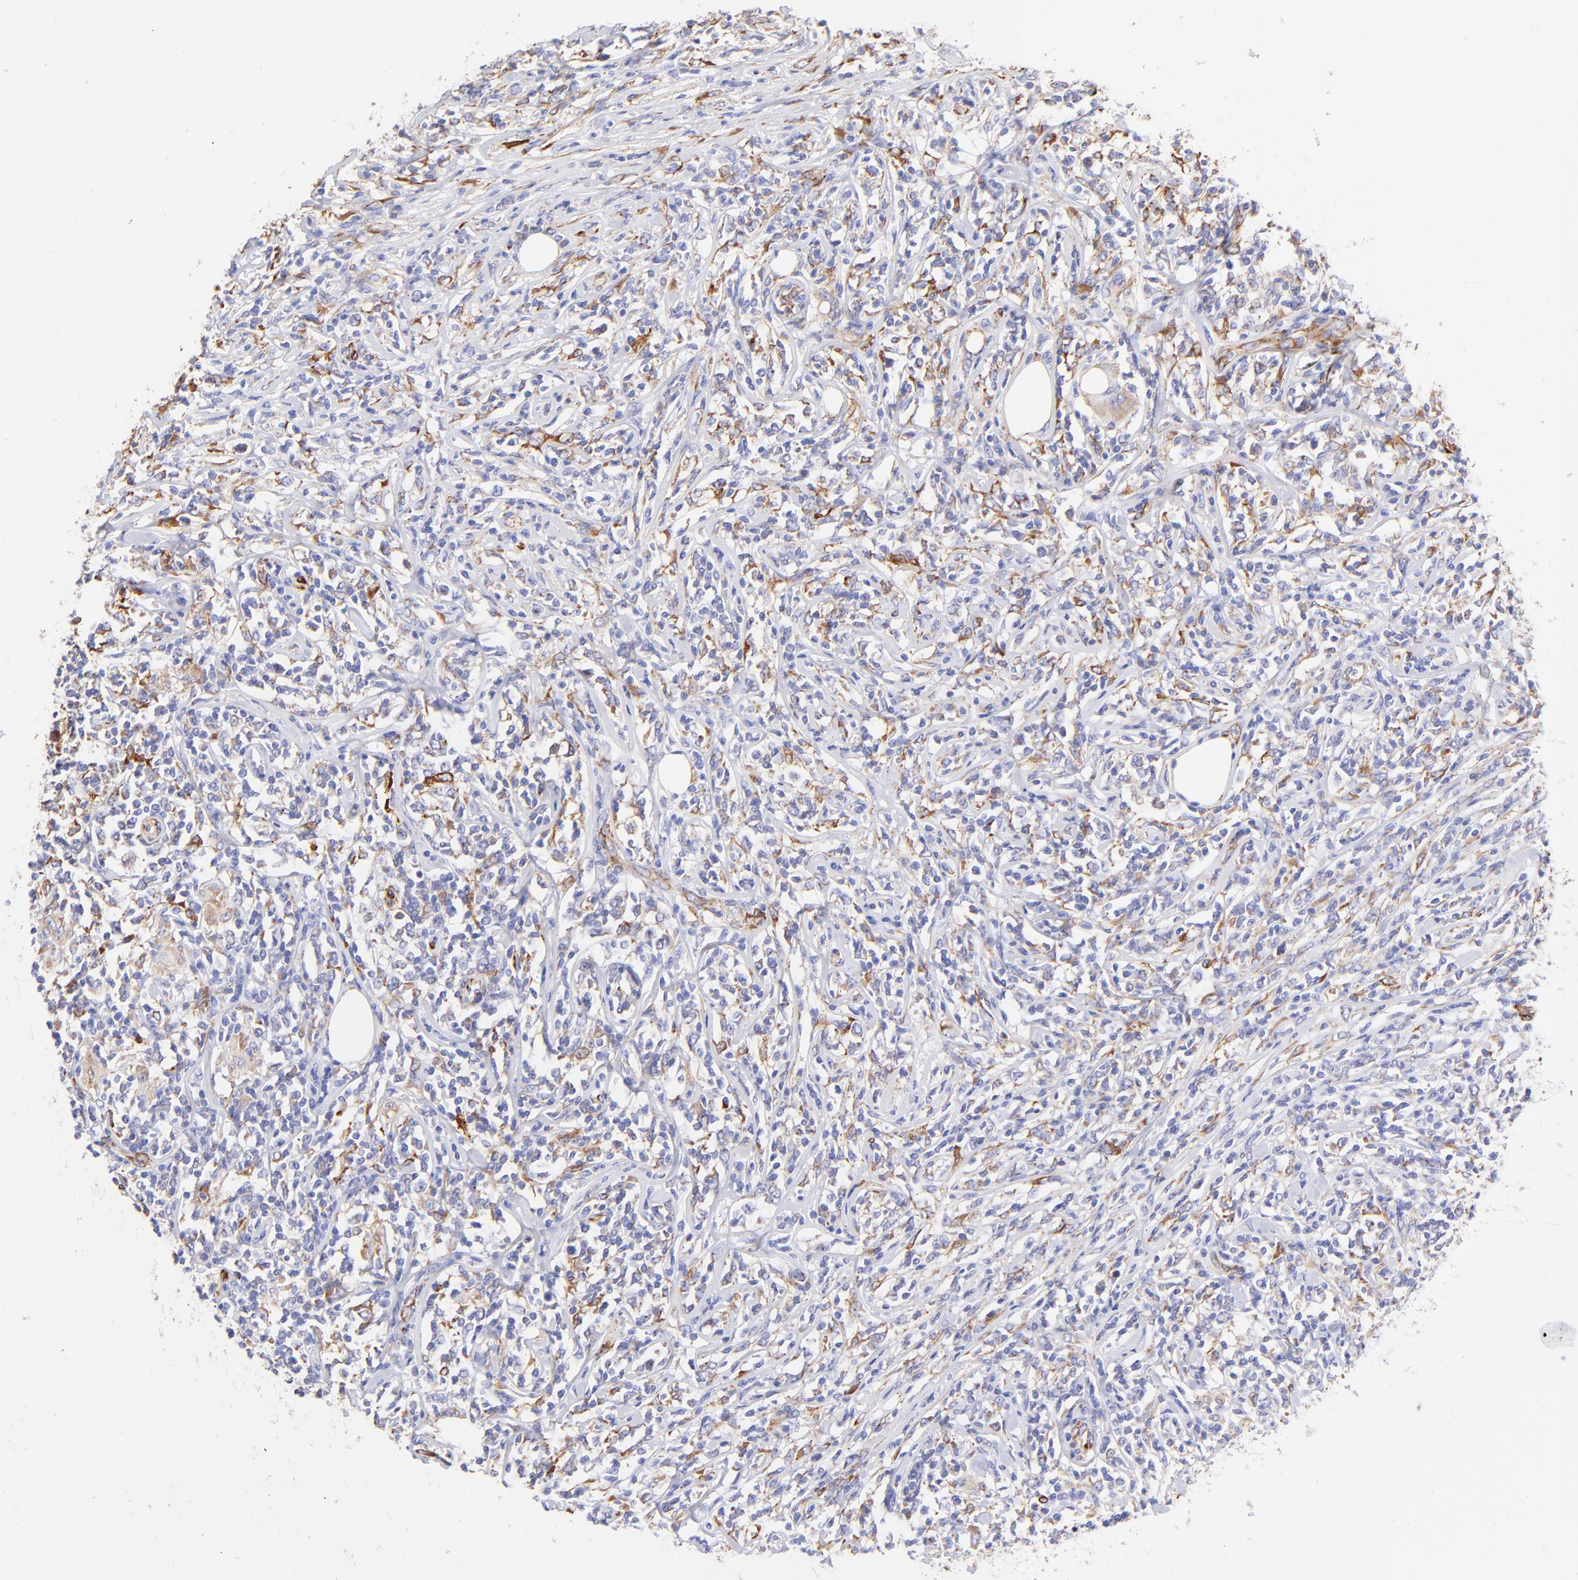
{"staining": {"intensity": "negative", "quantity": "none", "location": "none"}, "tissue": "lymphoma", "cell_type": "Tumor cells", "image_type": "cancer", "snomed": [{"axis": "morphology", "description": "Malignant lymphoma, non-Hodgkin's type, High grade"}, {"axis": "topography", "description": "Lymph node"}], "caption": "IHC histopathology image of neoplastic tissue: human high-grade malignant lymphoma, non-Hodgkin's type stained with DAB shows no significant protein expression in tumor cells.", "gene": "SPARC", "patient": {"sex": "female", "age": 84}}